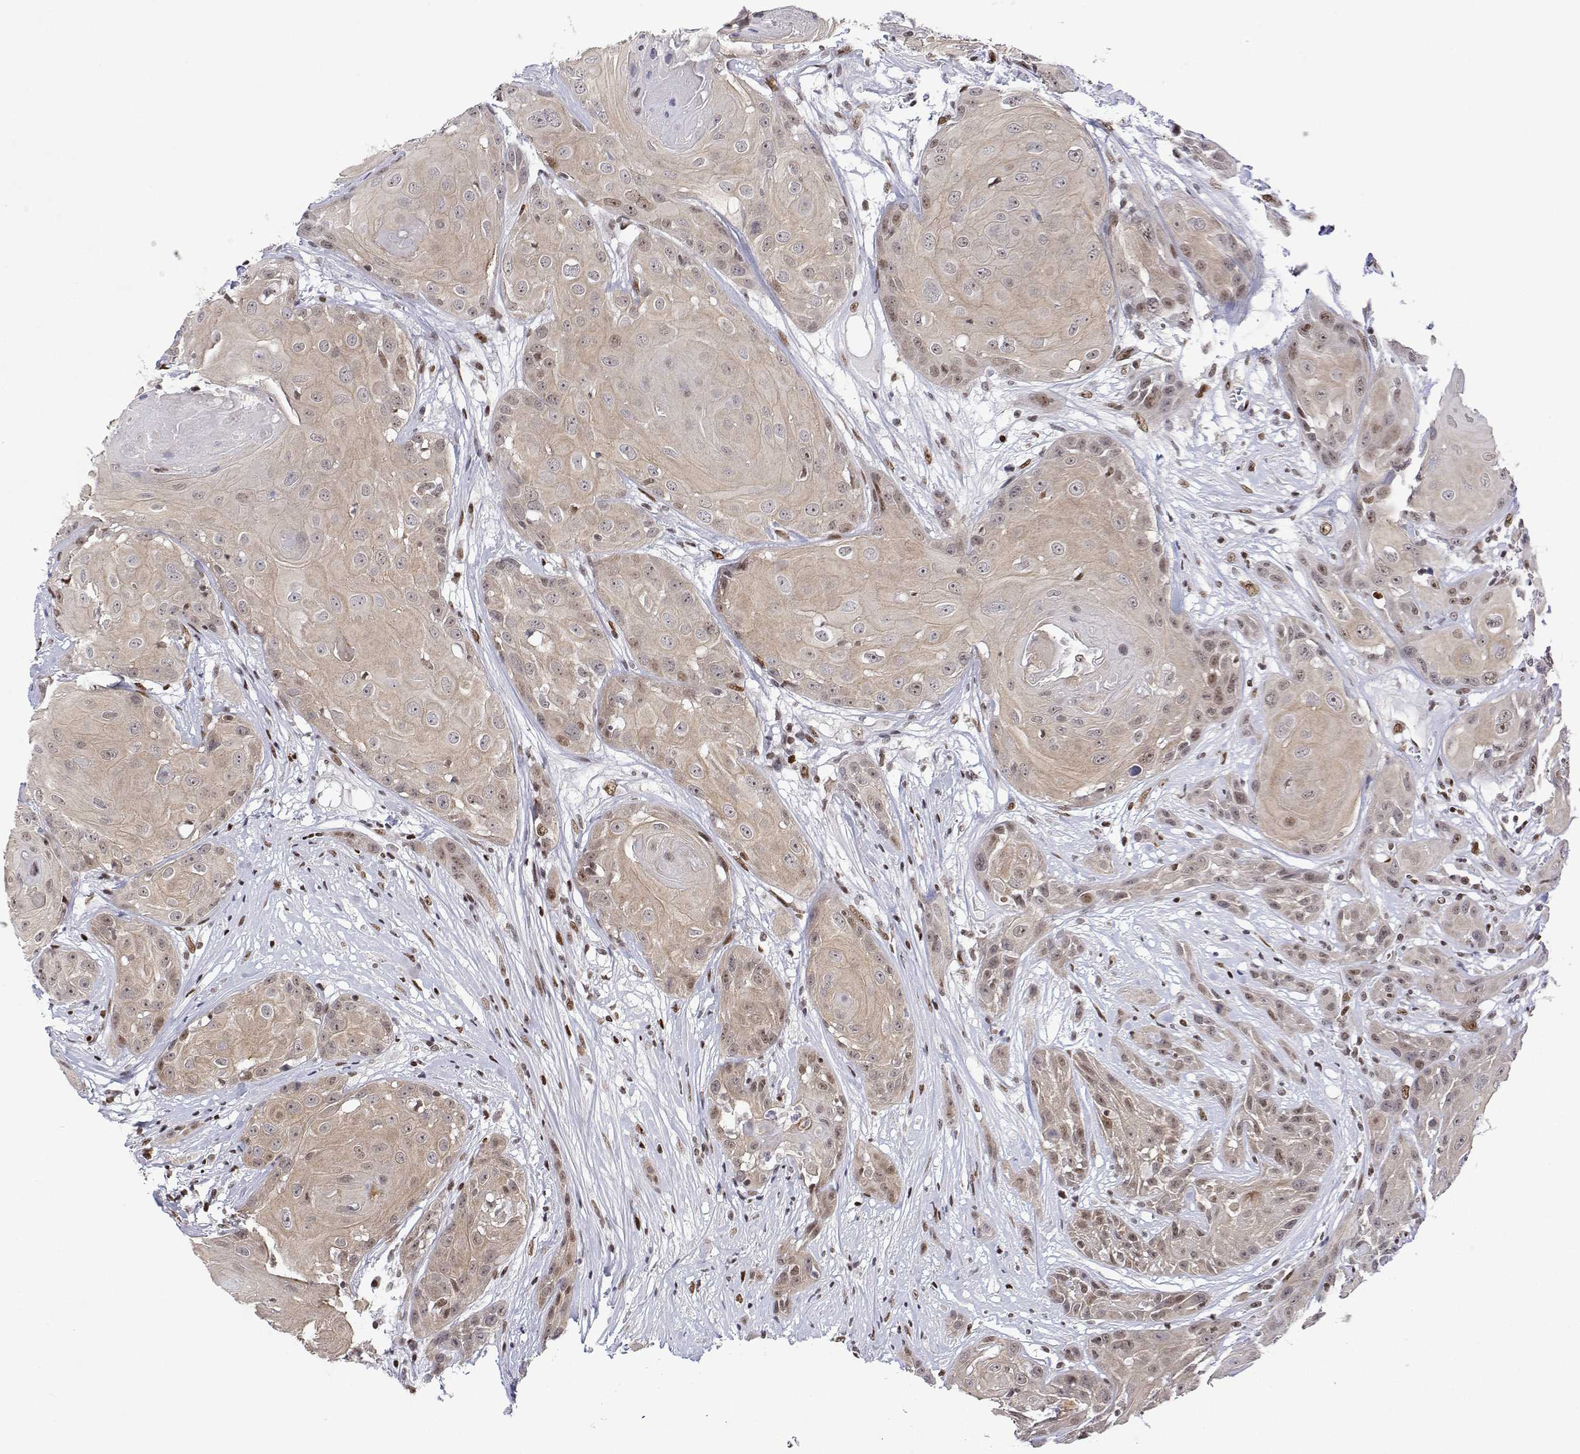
{"staining": {"intensity": "moderate", "quantity": ">75%", "location": "cytoplasmic/membranous,nuclear"}, "tissue": "head and neck cancer", "cell_type": "Tumor cells", "image_type": "cancer", "snomed": [{"axis": "morphology", "description": "Squamous cell carcinoma, NOS"}, {"axis": "topography", "description": "Skin"}, {"axis": "topography", "description": "Head-Neck"}], "caption": "A micrograph of head and neck squamous cell carcinoma stained for a protein shows moderate cytoplasmic/membranous and nuclear brown staining in tumor cells. The staining is performed using DAB (3,3'-diaminobenzidine) brown chromogen to label protein expression. The nuclei are counter-stained blue using hematoxylin.", "gene": "XPC", "patient": {"sex": "male", "age": 80}}